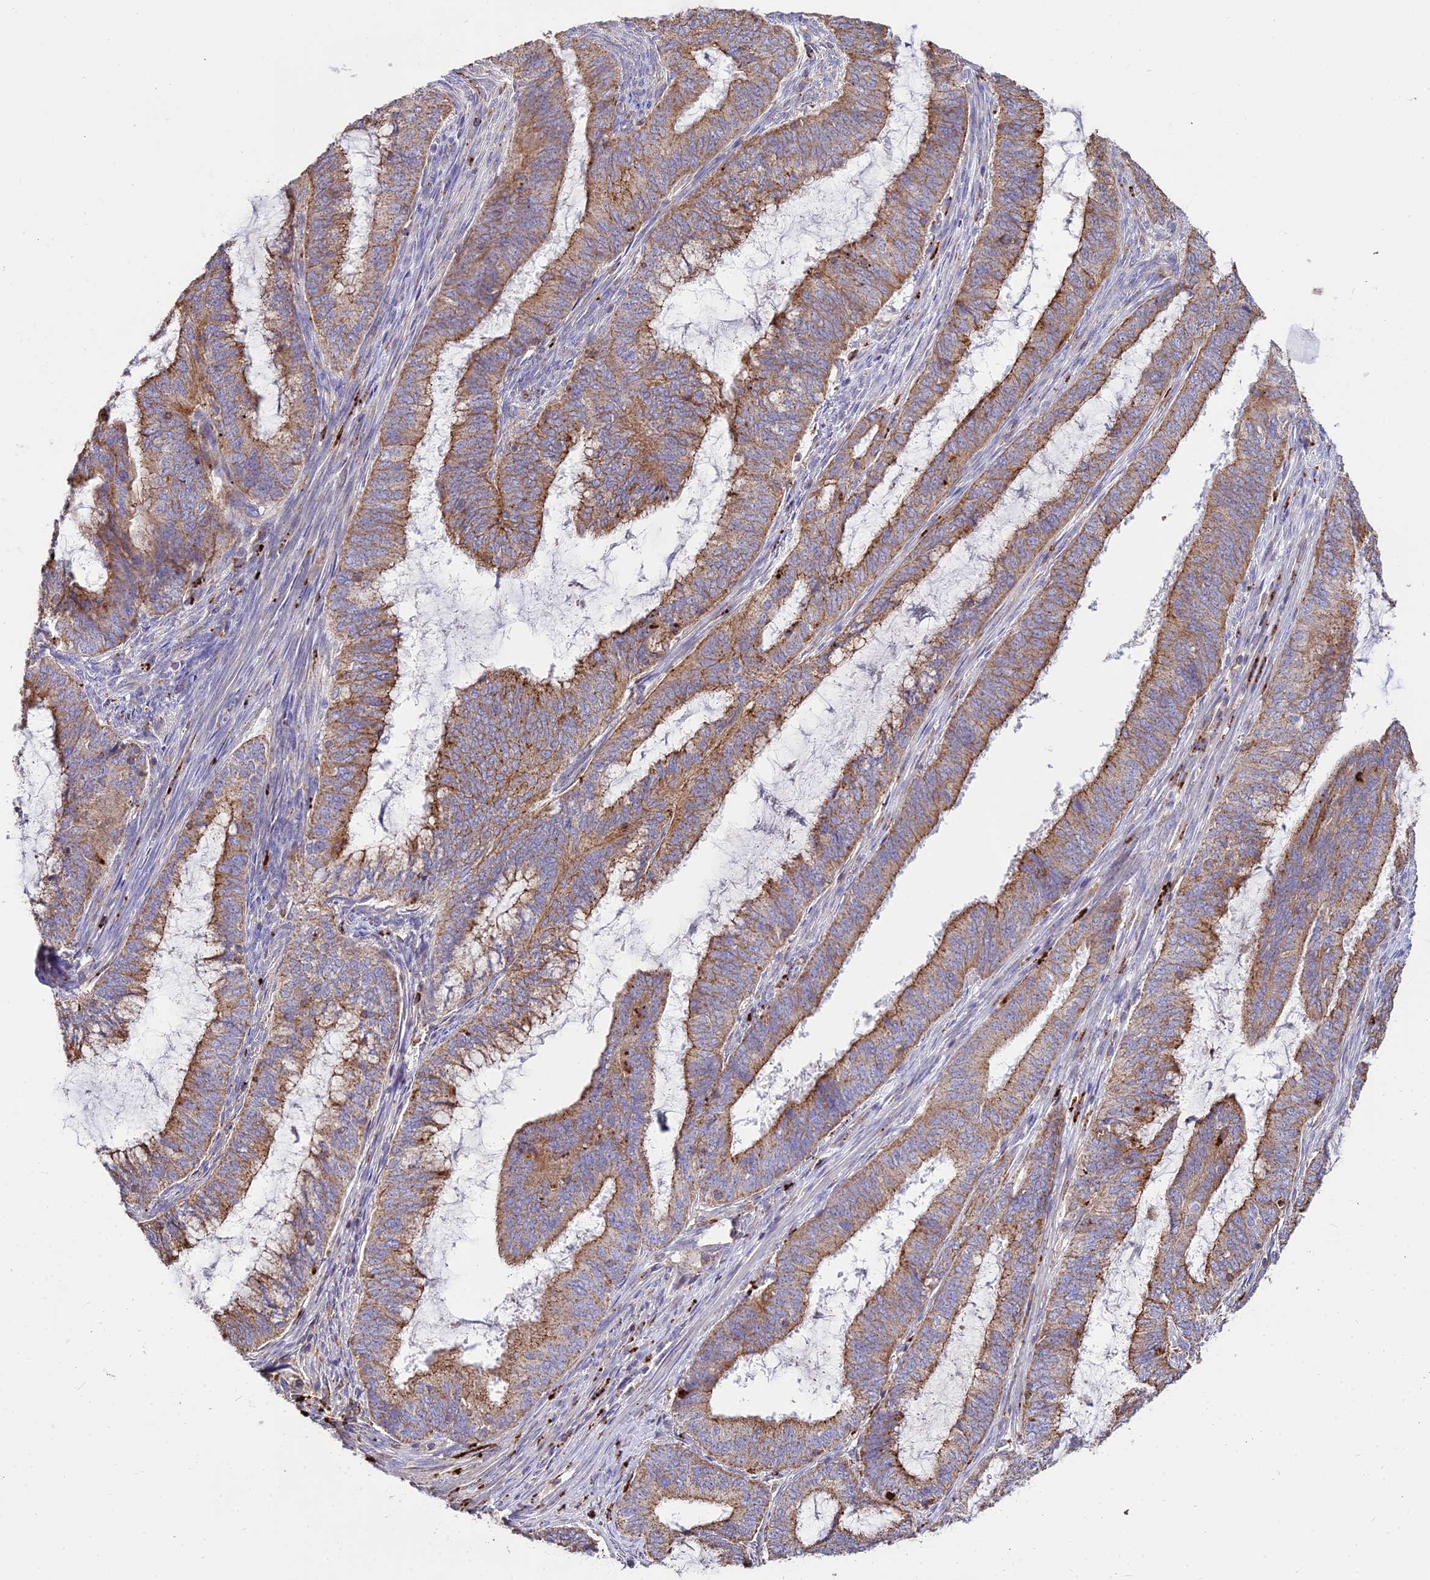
{"staining": {"intensity": "moderate", "quantity": ">75%", "location": "cytoplasmic/membranous"}, "tissue": "endometrial cancer", "cell_type": "Tumor cells", "image_type": "cancer", "snomed": [{"axis": "morphology", "description": "Adenocarcinoma, NOS"}, {"axis": "topography", "description": "Endometrium"}], "caption": "Brown immunohistochemical staining in endometrial adenocarcinoma exhibits moderate cytoplasmic/membranous positivity in approximately >75% of tumor cells.", "gene": "PNLIPRP3", "patient": {"sex": "female", "age": 51}}